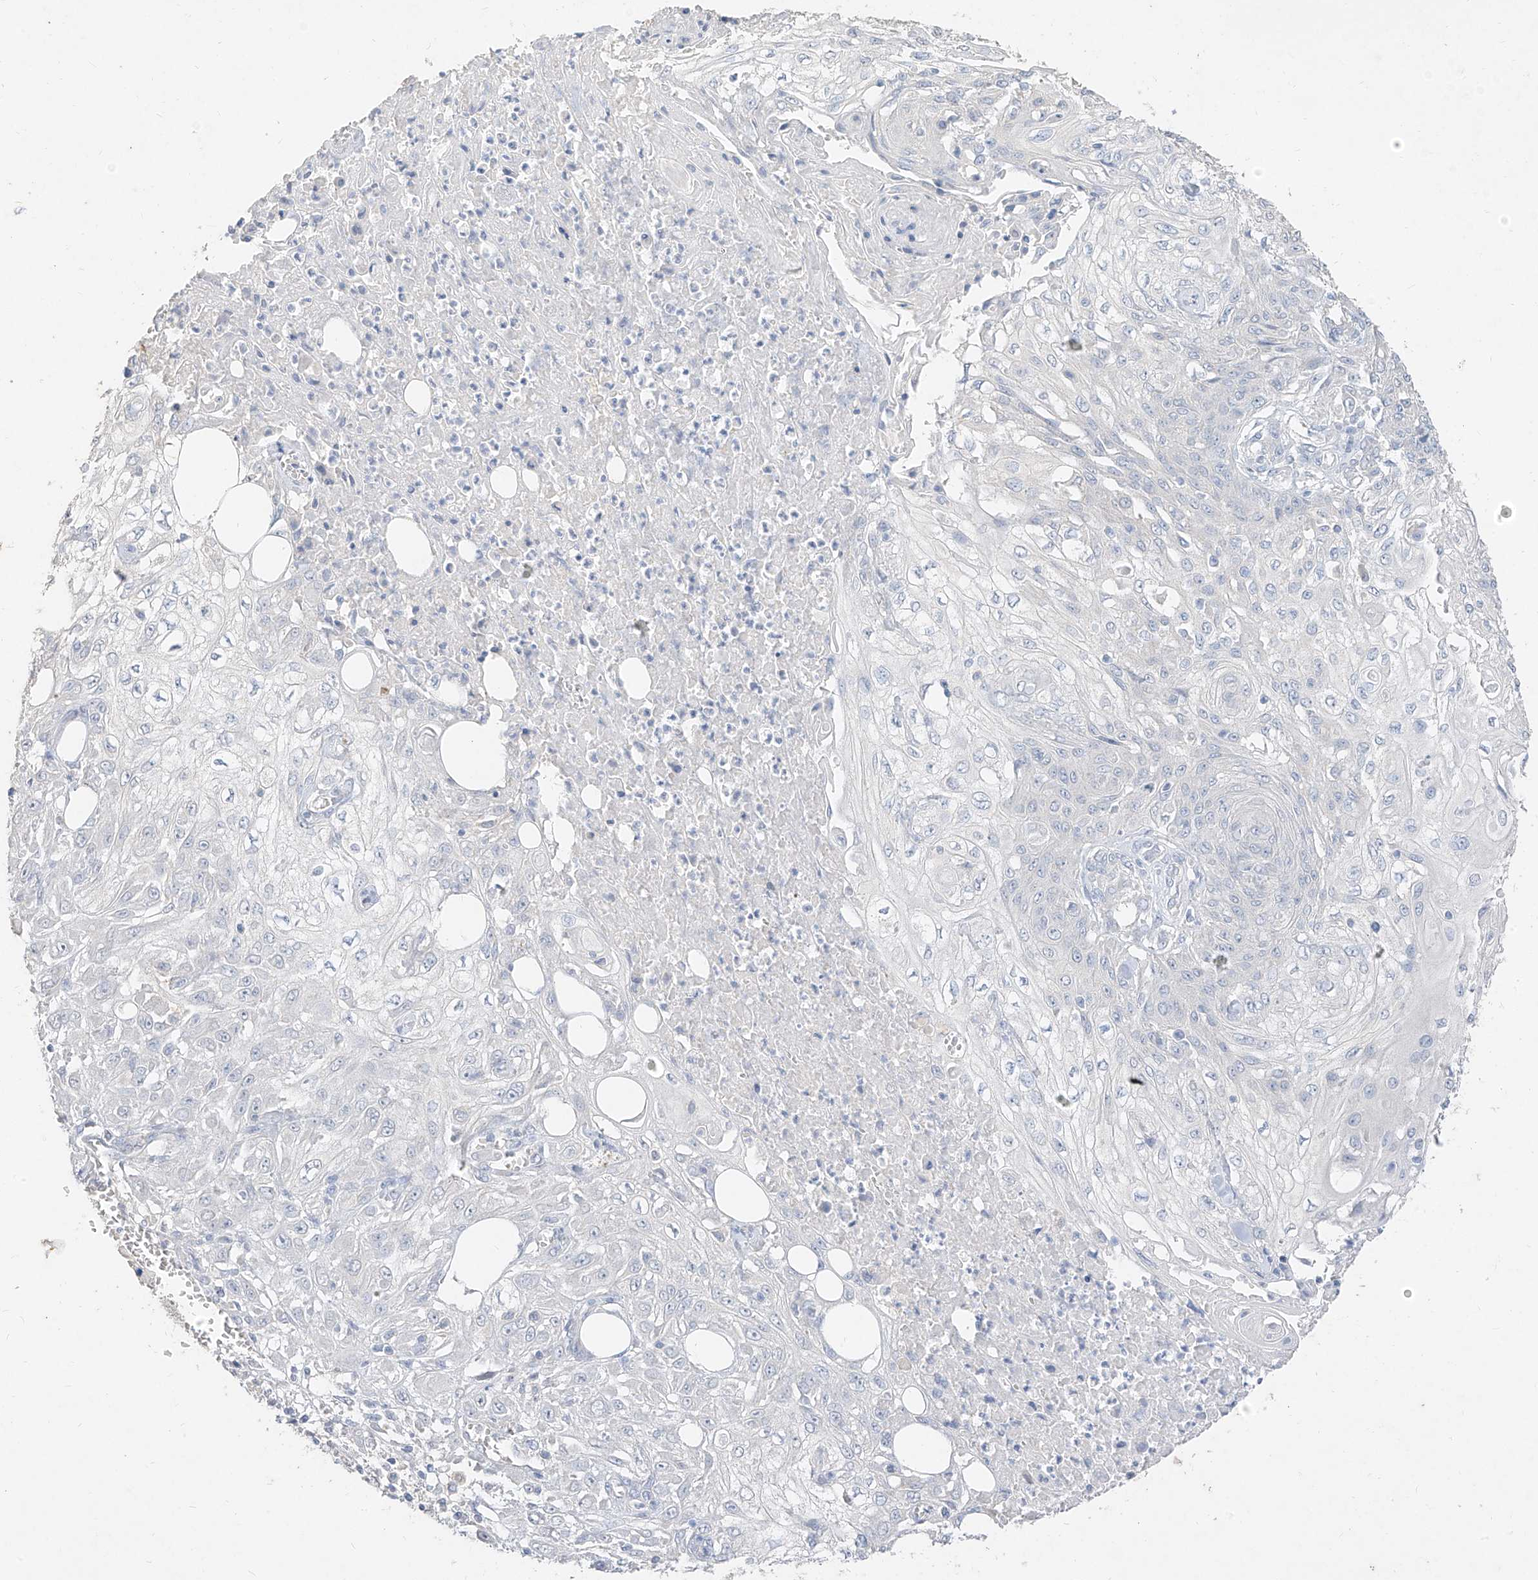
{"staining": {"intensity": "negative", "quantity": "none", "location": "none"}, "tissue": "skin cancer", "cell_type": "Tumor cells", "image_type": "cancer", "snomed": [{"axis": "morphology", "description": "Squamous cell carcinoma, NOS"}, {"axis": "morphology", "description": "Squamous cell carcinoma, metastatic, NOS"}, {"axis": "topography", "description": "Skin"}, {"axis": "topography", "description": "Lymph node"}], "caption": "DAB immunohistochemical staining of skin cancer (squamous cell carcinoma) displays no significant expression in tumor cells.", "gene": "ZZEF1", "patient": {"sex": "male", "age": 75}}